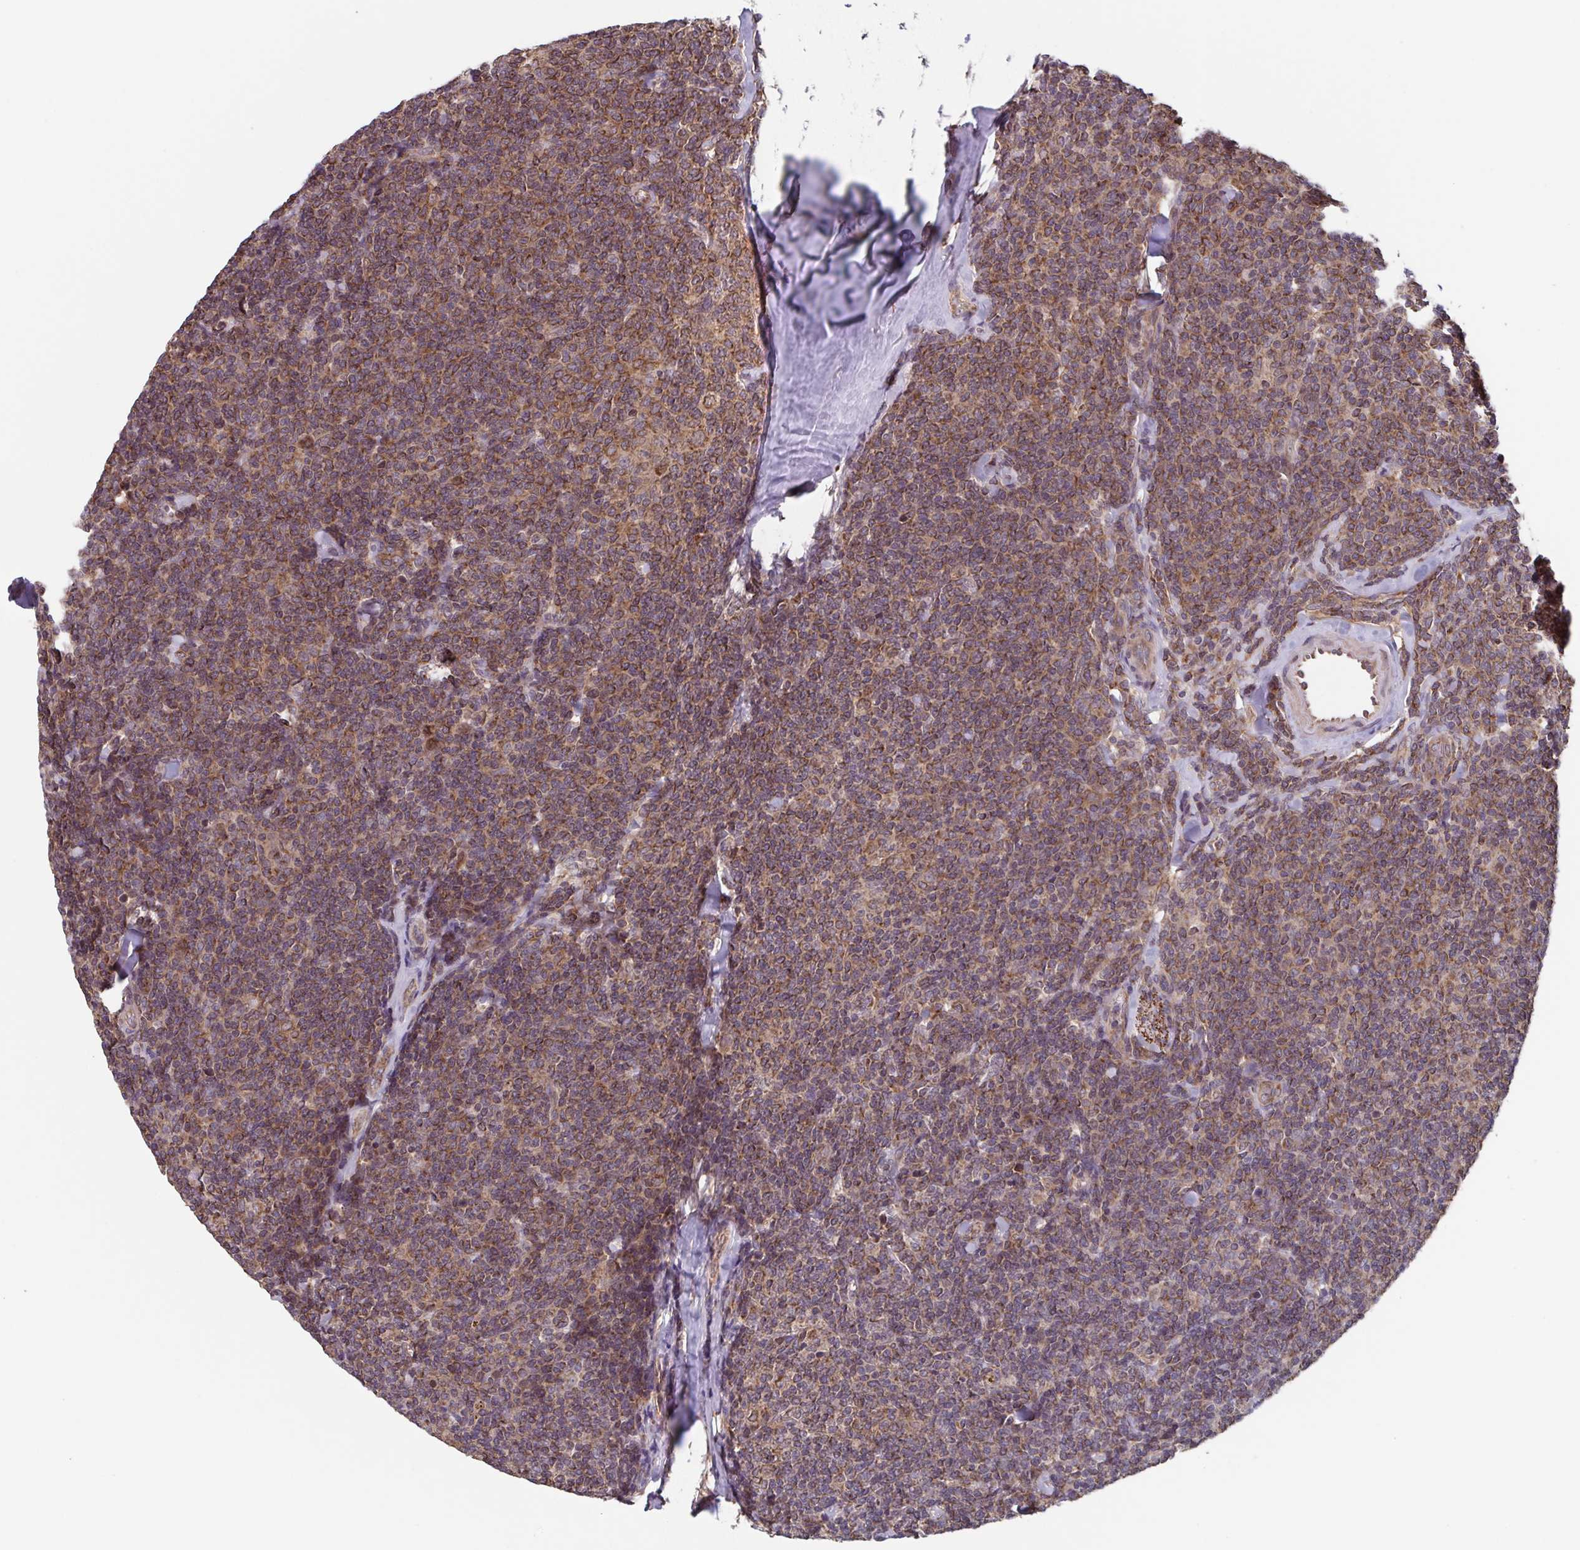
{"staining": {"intensity": "moderate", "quantity": ">75%", "location": "cytoplasmic/membranous"}, "tissue": "lymphoma", "cell_type": "Tumor cells", "image_type": "cancer", "snomed": [{"axis": "morphology", "description": "Malignant lymphoma, non-Hodgkin's type, Low grade"}, {"axis": "topography", "description": "Lymph node"}], "caption": "Immunohistochemistry photomicrograph of neoplastic tissue: human malignant lymphoma, non-Hodgkin's type (low-grade) stained using IHC reveals medium levels of moderate protein expression localized specifically in the cytoplasmic/membranous of tumor cells, appearing as a cytoplasmic/membranous brown color.", "gene": "TTC19", "patient": {"sex": "female", "age": 56}}